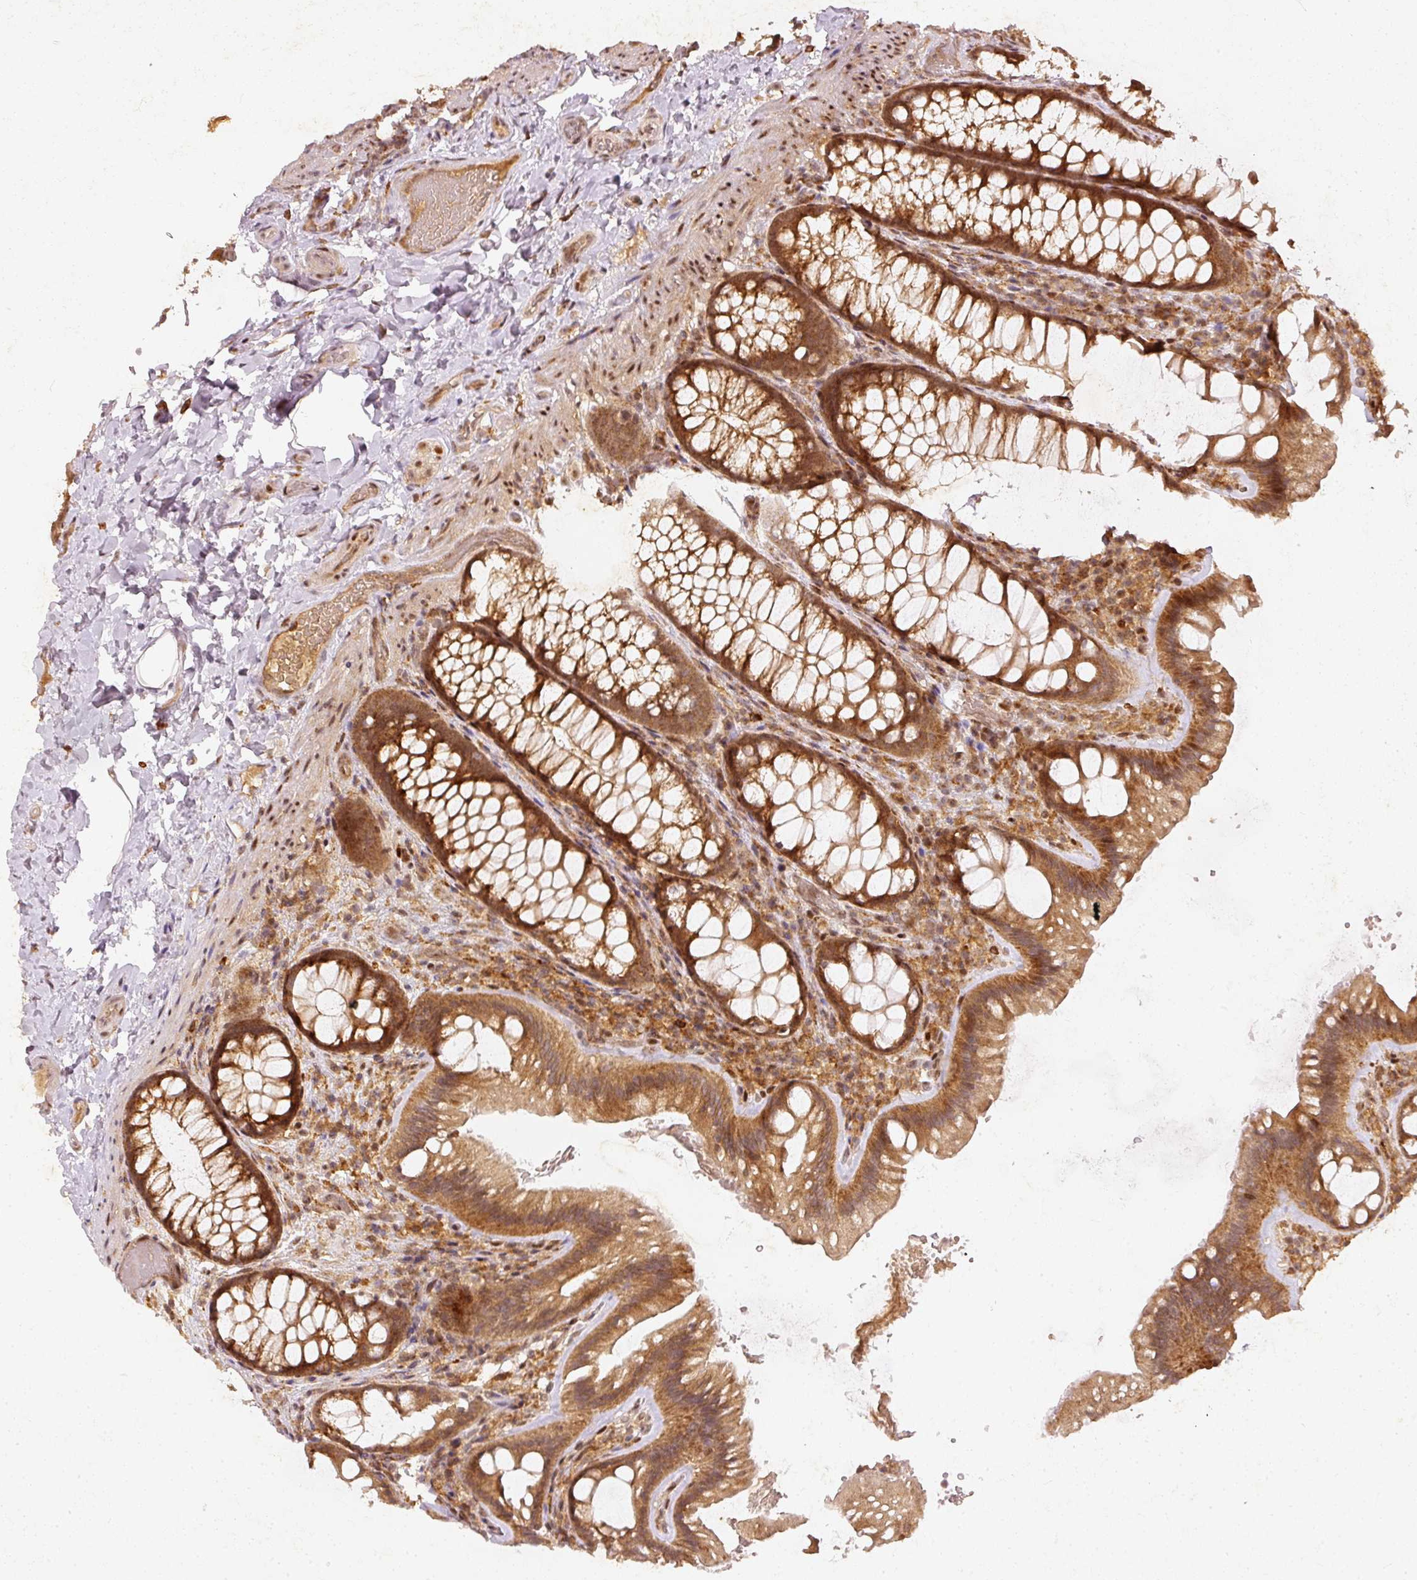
{"staining": {"intensity": "moderate", "quantity": ">75%", "location": "cytoplasmic/membranous"}, "tissue": "colon", "cell_type": "Endothelial cells", "image_type": "normal", "snomed": [{"axis": "morphology", "description": "Normal tissue, NOS"}, {"axis": "topography", "description": "Colon"}], "caption": "Protein staining exhibits moderate cytoplasmic/membranous staining in approximately >75% of endothelial cells in benign colon. (Brightfield microscopy of DAB IHC at high magnification).", "gene": "ZNF580", "patient": {"sex": "male", "age": 46}}